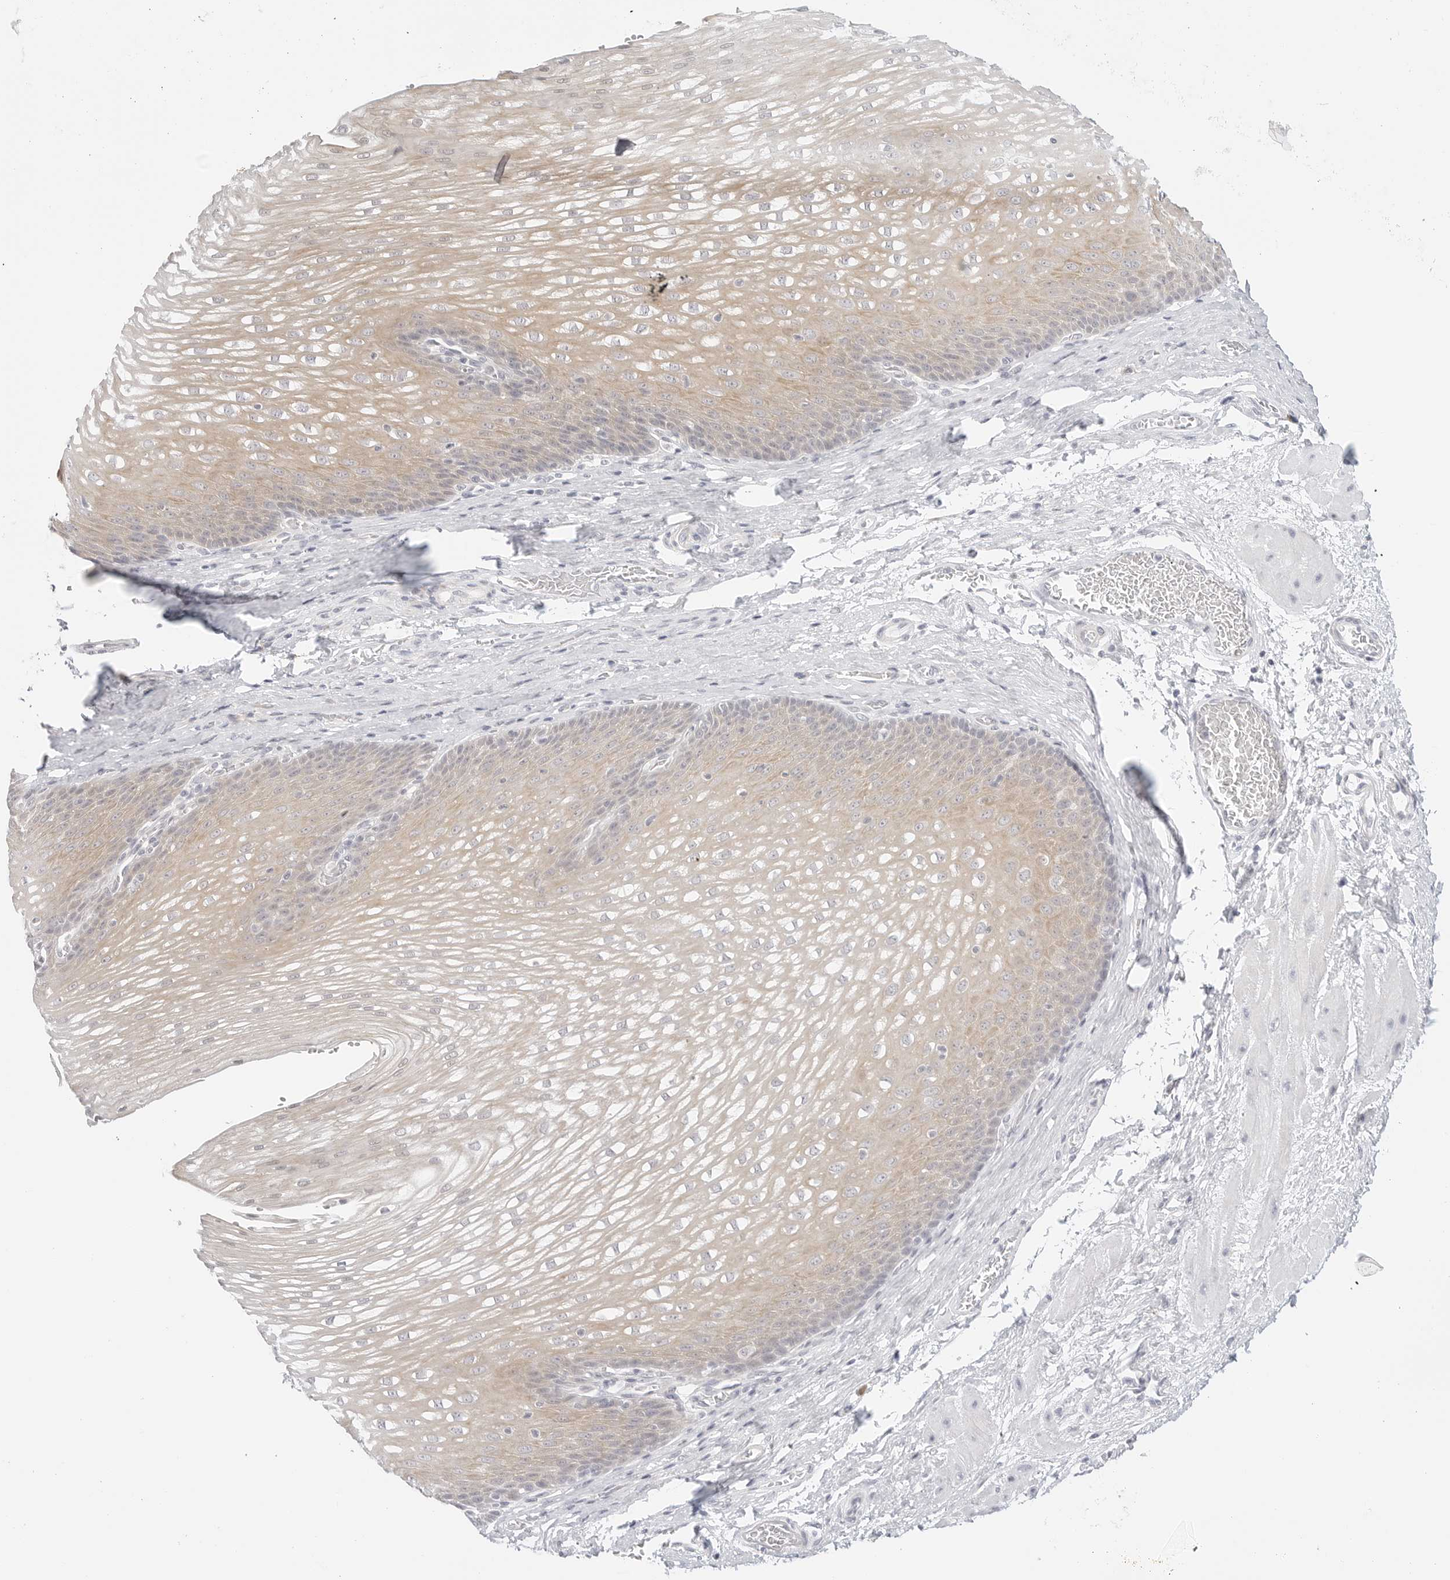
{"staining": {"intensity": "moderate", "quantity": "25%-75%", "location": "cytoplasmic/membranous"}, "tissue": "esophagus", "cell_type": "Squamous epithelial cells", "image_type": "normal", "snomed": [{"axis": "morphology", "description": "Normal tissue, NOS"}, {"axis": "topography", "description": "Esophagus"}], "caption": "High-power microscopy captured an immunohistochemistry photomicrograph of unremarkable esophagus, revealing moderate cytoplasmic/membranous staining in approximately 25%-75% of squamous epithelial cells.", "gene": "TCP1", "patient": {"sex": "male", "age": 48}}